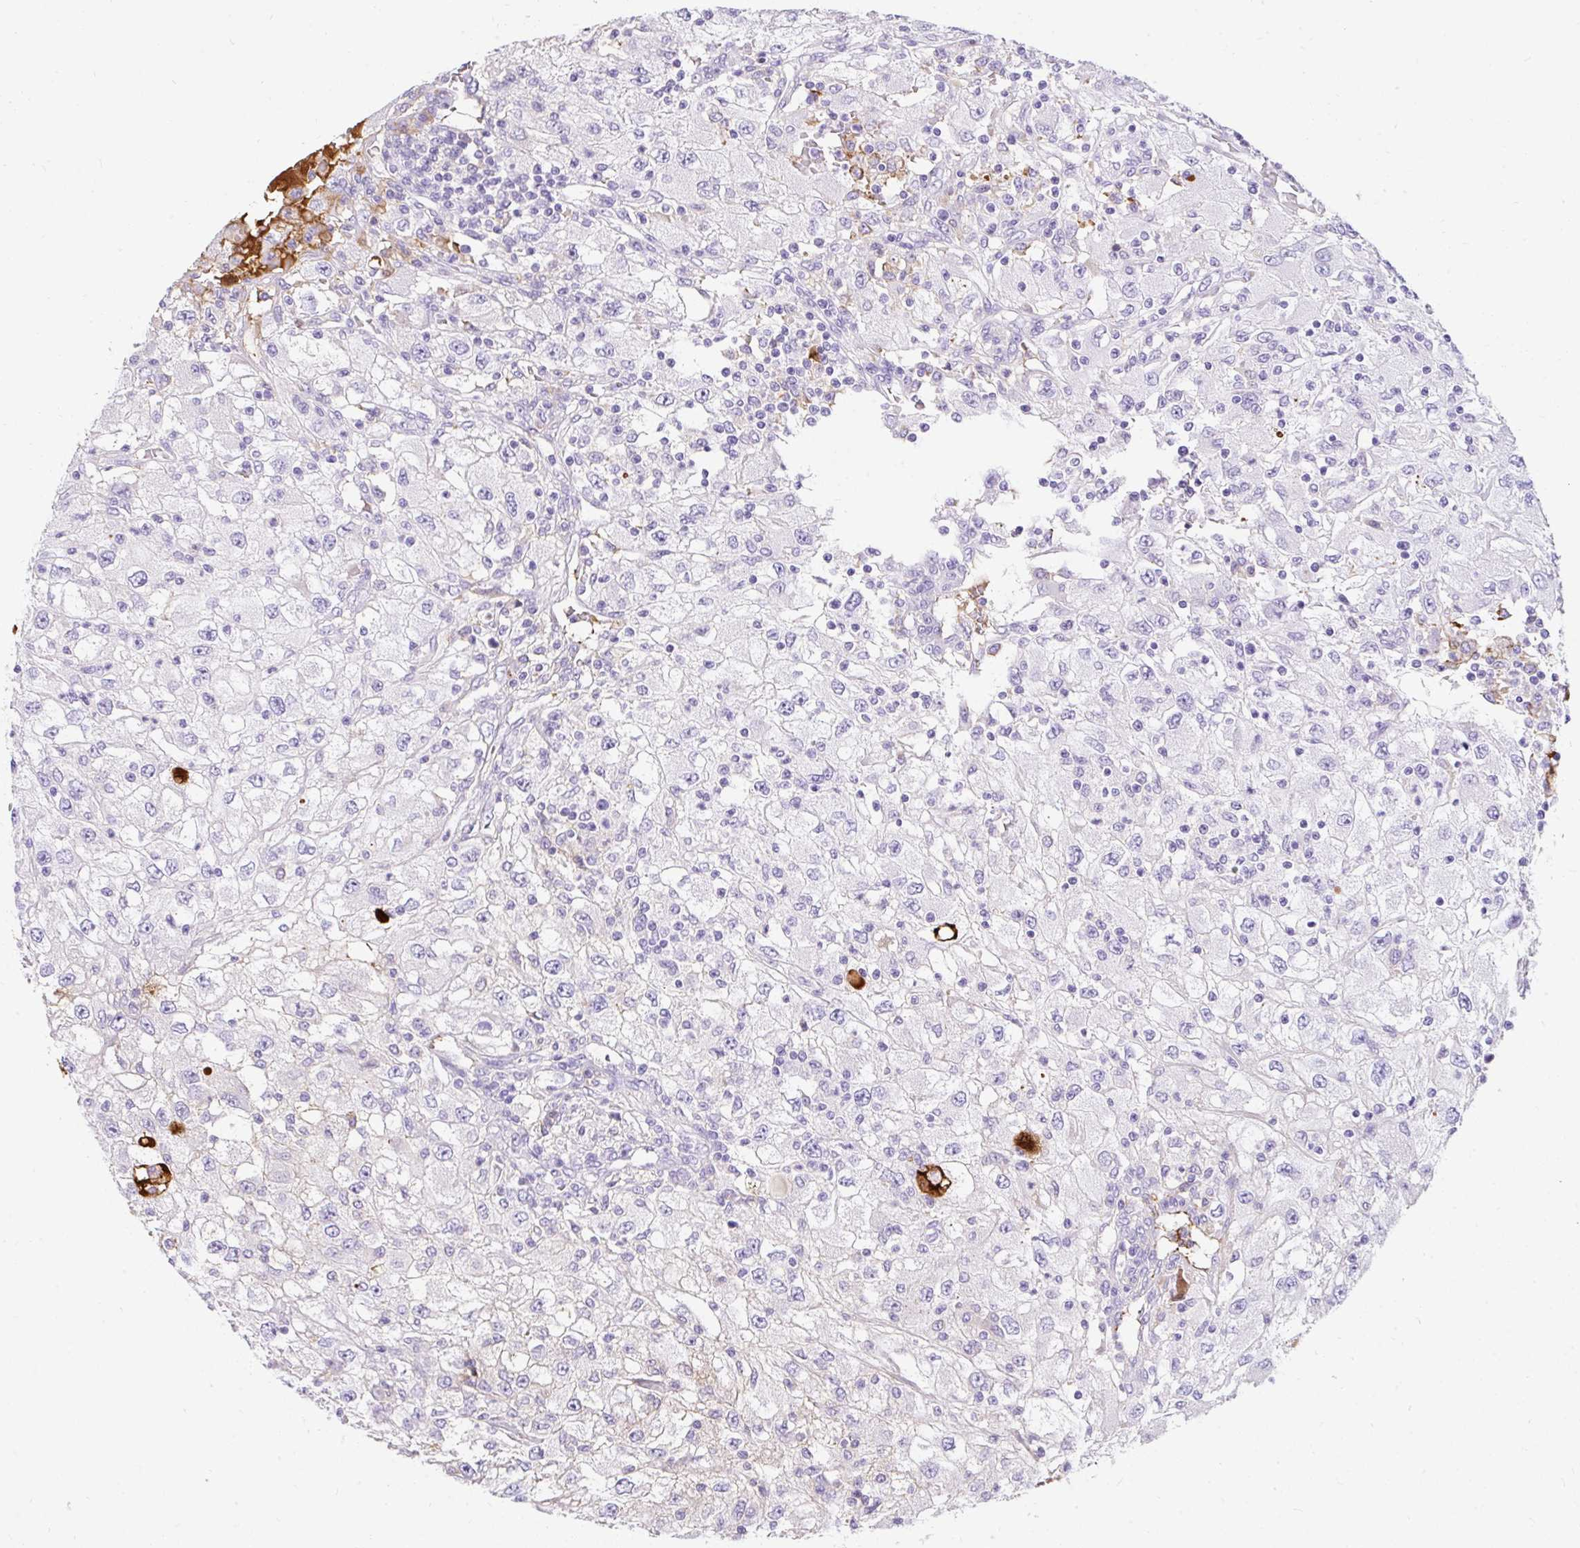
{"staining": {"intensity": "negative", "quantity": "none", "location": "none"}, "tissue": "renal cancer", "cell_type": "Tumor cells", "image_type": "cancer", "snomed": [{"axis": "morphology", "description": "Adenocarcinoma, NOS"}, {"axis": "topography", "description": "Kidney"}], "caption": "Tumor cells show no significant expression in renal adenocarcinoma.", "gene": "APOC4-APOC2", "patient": {"sex": "female", "age": 67}}